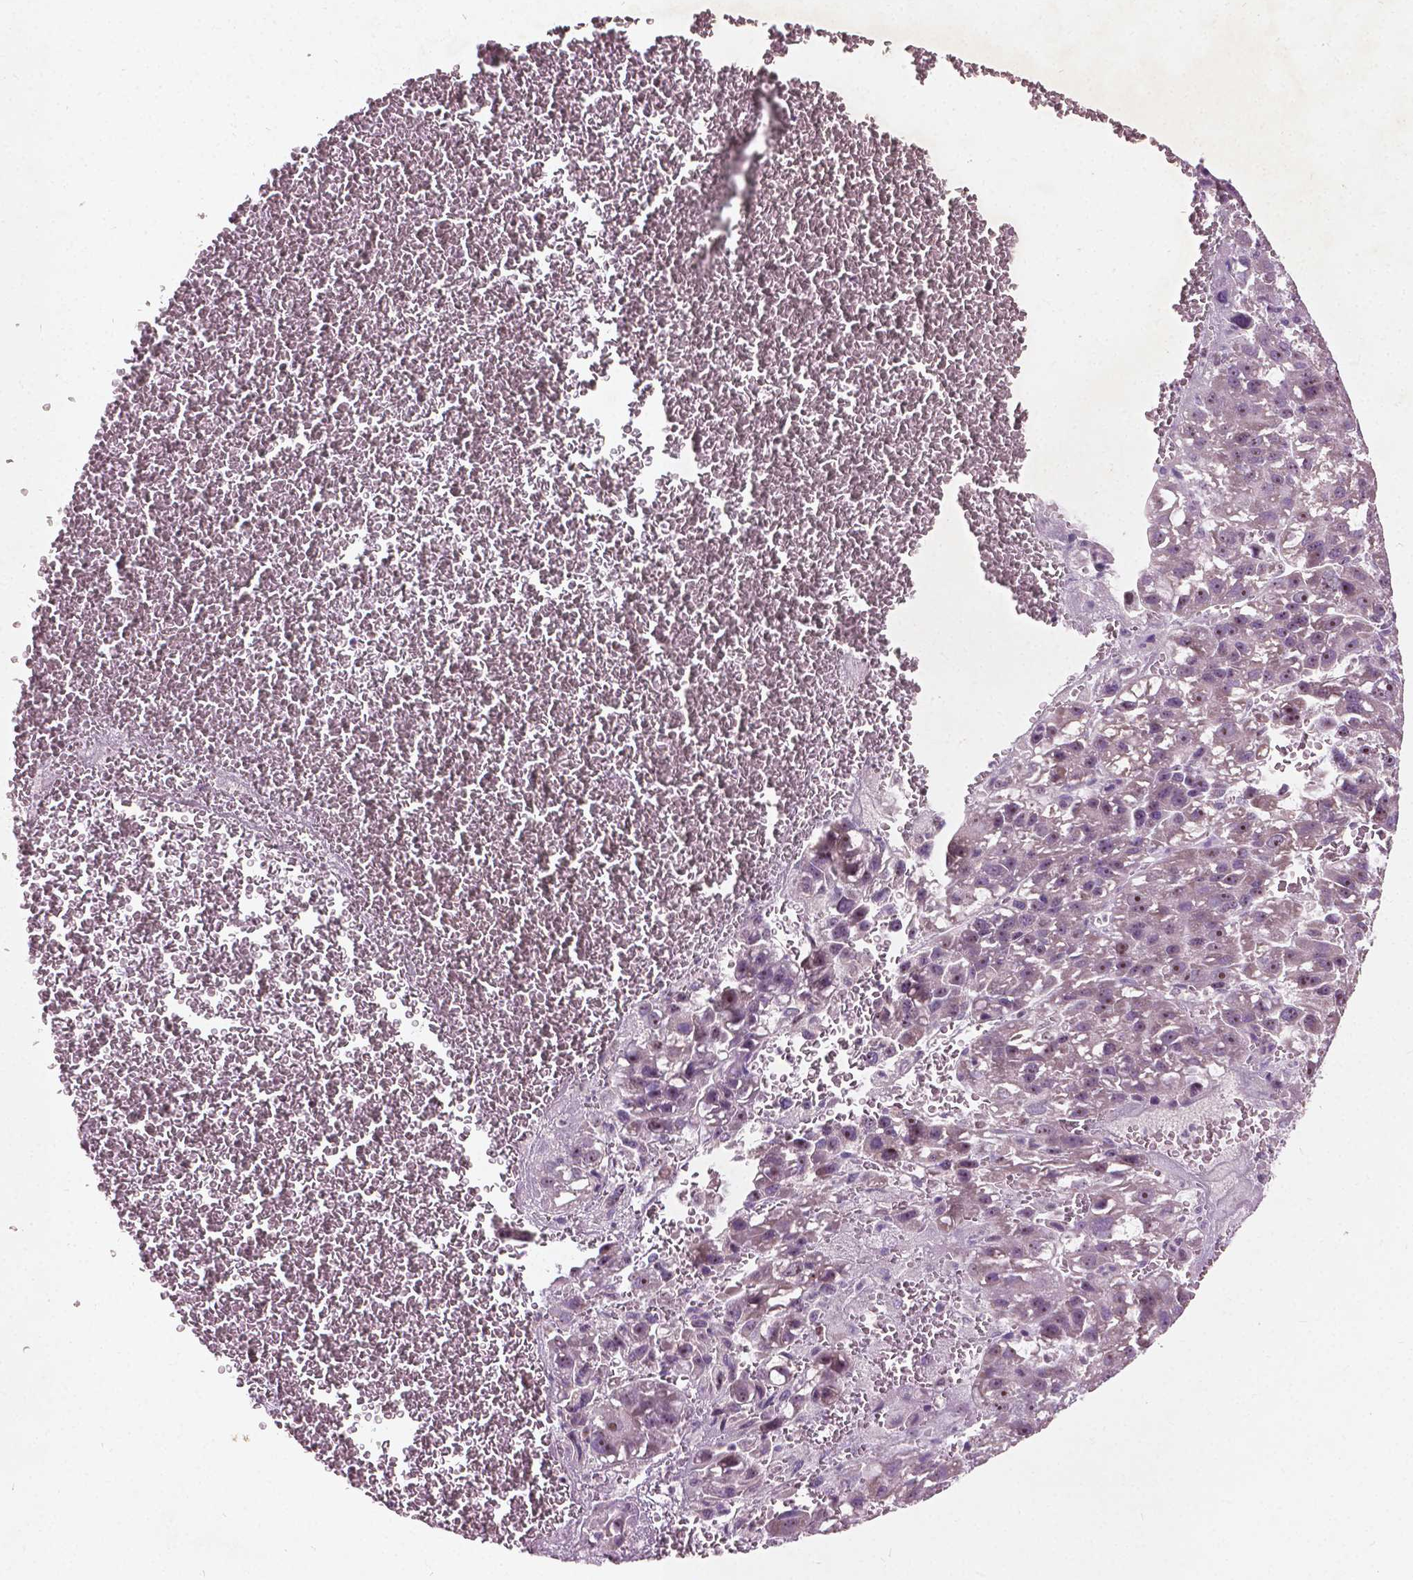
{"staining": {"intensity": "weak", "quantity": "25%-75%", "location": "nuclear"}, "tissue": "liver cancer", "cell_type": "Tumor cells", "image_type": "cancer", "snomed": [{"axis": "morphology", "description": "Carcinoma, Hepatocellular, NOS"}, {"axis": "topography", "description": "Liver"}], "caption": "Liver cancer (hepatocellular carcinoma) stained with a brown dye demonstrates weak nuclear positive expression in approximately 25%-75% of tumor cells.", "gene": "ODF3L2", "patient": {"sex": "female", "age": 70}}